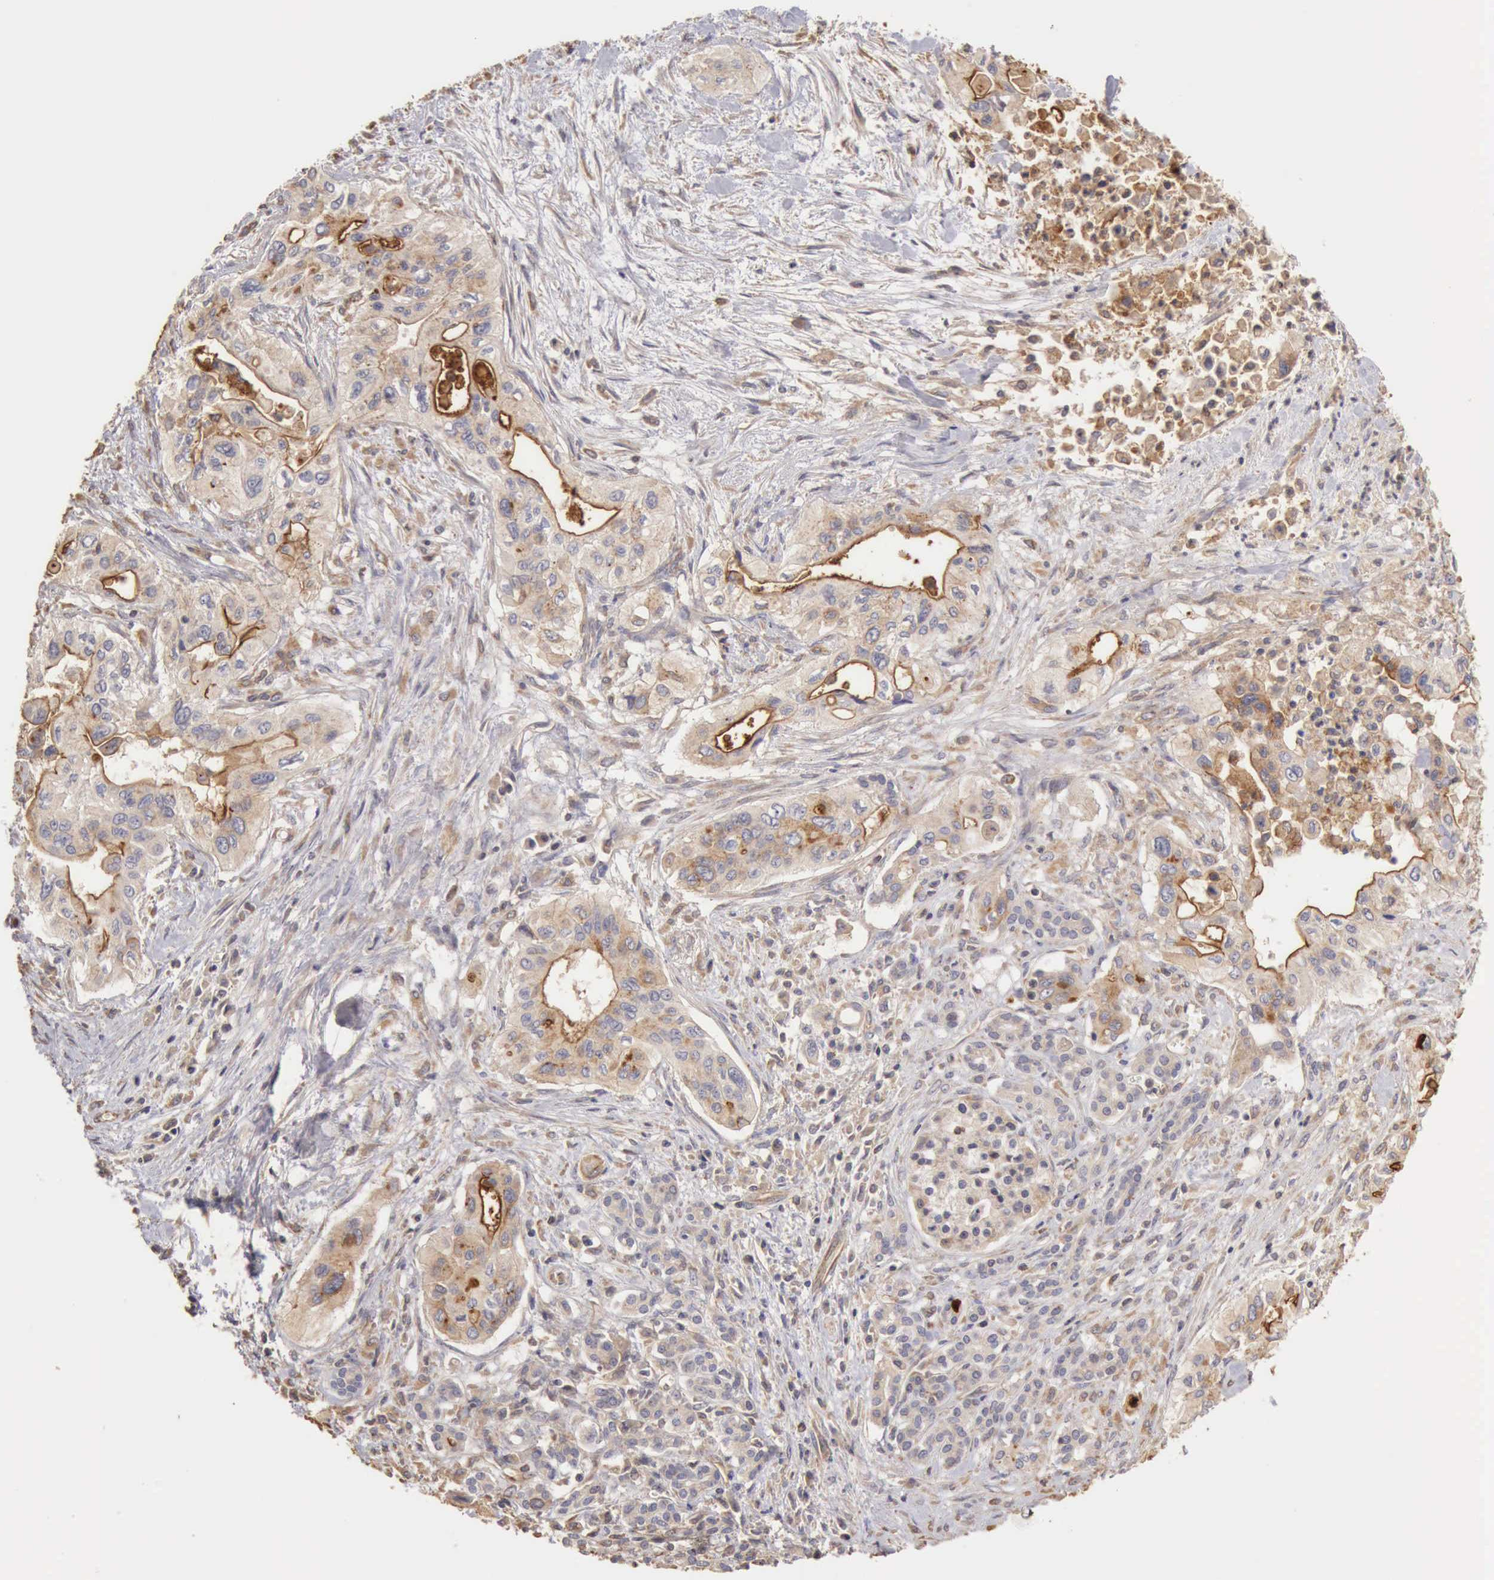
{"staining": {"intensity": "negative", "quantity": "none", "location": "none"}, "tissue": "pancreatic cancer", "cell_type": "Tumor cells", "image_type": "cancer", "snomed": [{"axis": "morphology", "description": "Adenocarcinoma, NOS"}, {"axis": "topography", "description": "Pancreas"}], "caption": "There is no significant expression in tumor cells of adenocarcinoma (pancreatic).", "gene": "BMX", "patient": {"sex": "male", "age": 77}}